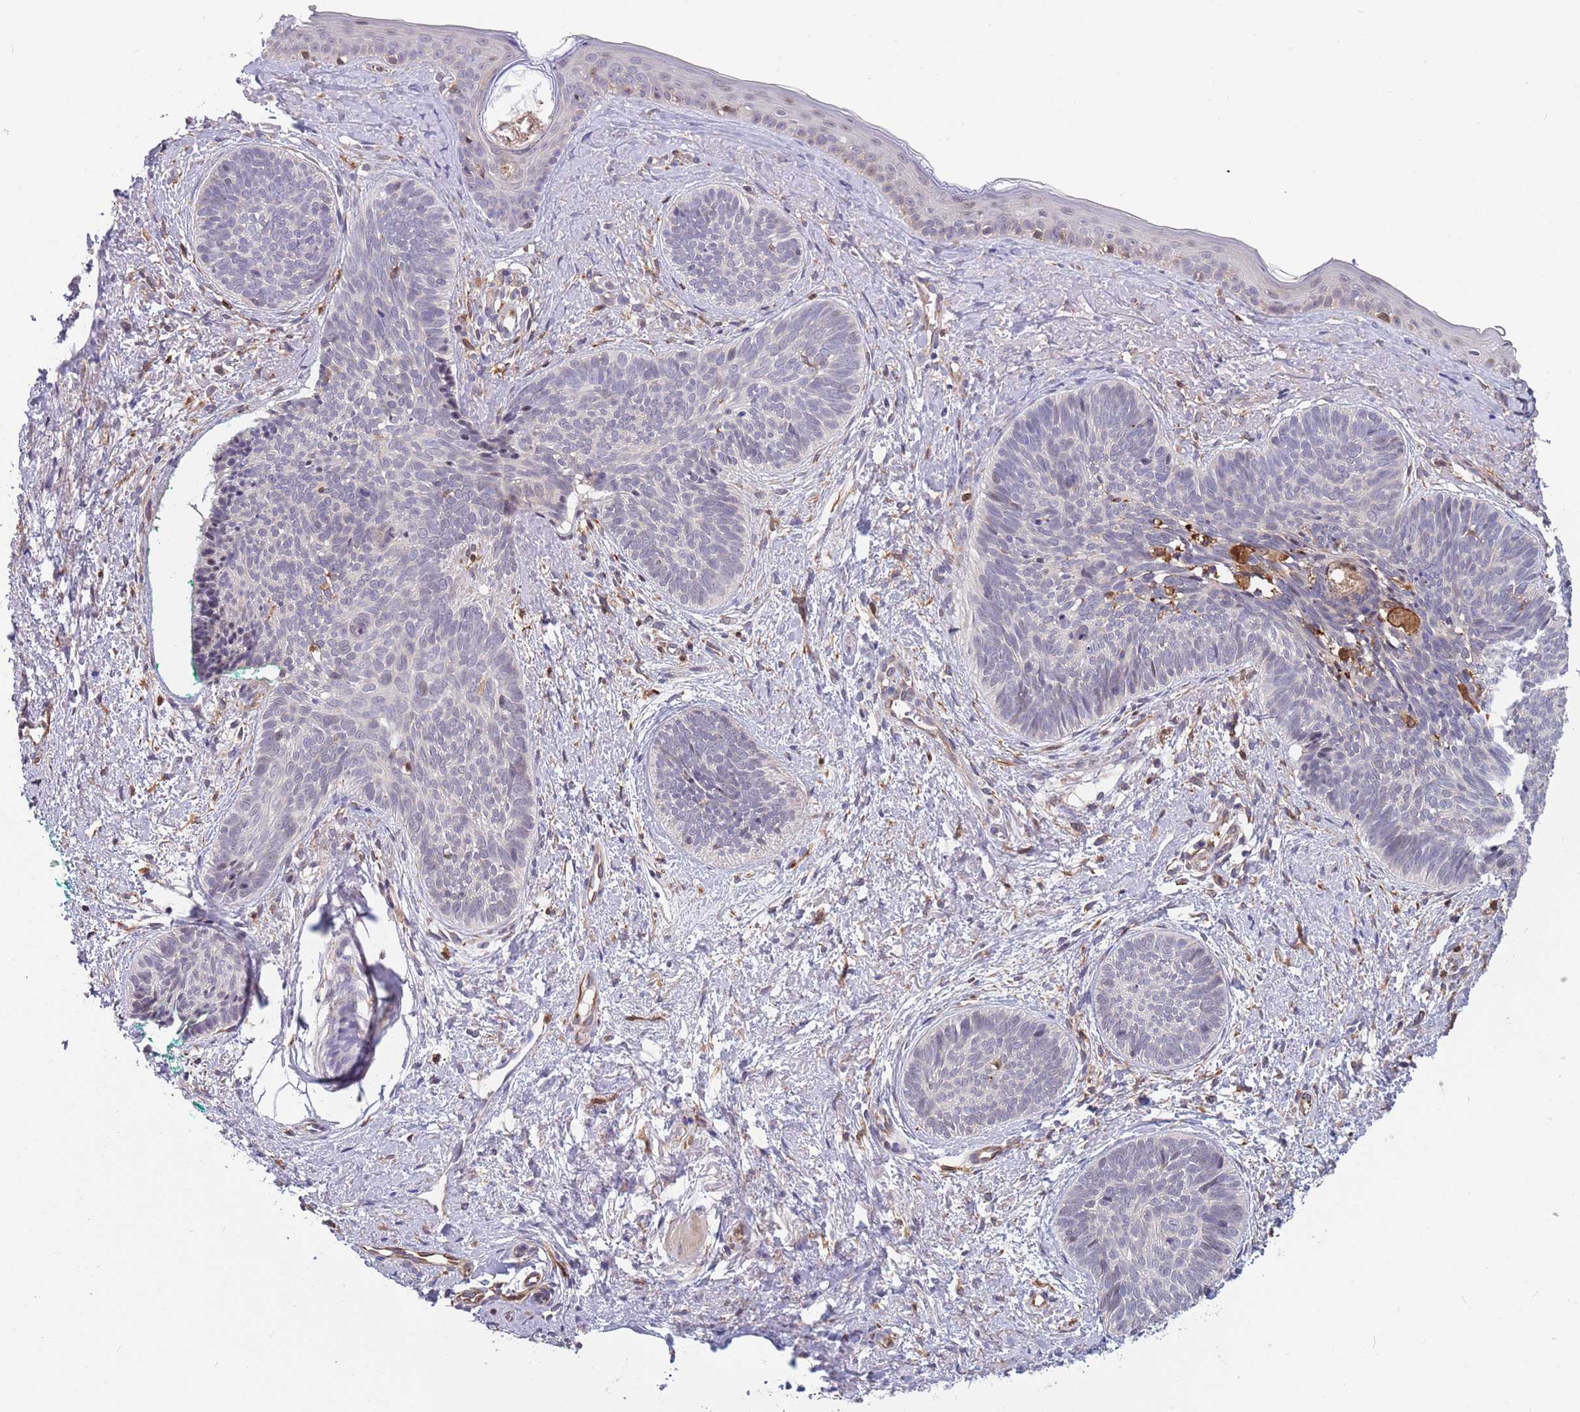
{"staining": {"intensity": "negative", "quantity": "none", "location": "none"}, "tissue": "skin cancer", "cell_type": "Tumor cells", "image_type": "cancer", "snomed": [{"axis": "morphology", "description": "Basal cell carcinoma"}, {"axis": "topography", "description": "Skin"}], "caption": "Basal cell carcinoma (skin) was stained to show a protein in brown. There is no significant positivity in tumor cells. (Brightfield microscopy of DAB (3,3'-diaminobenzidine) immunohistochemistry (IHC) at high magnification).", "gene": "CCNJL", "patient": {"sex": "female", "age": 81}}